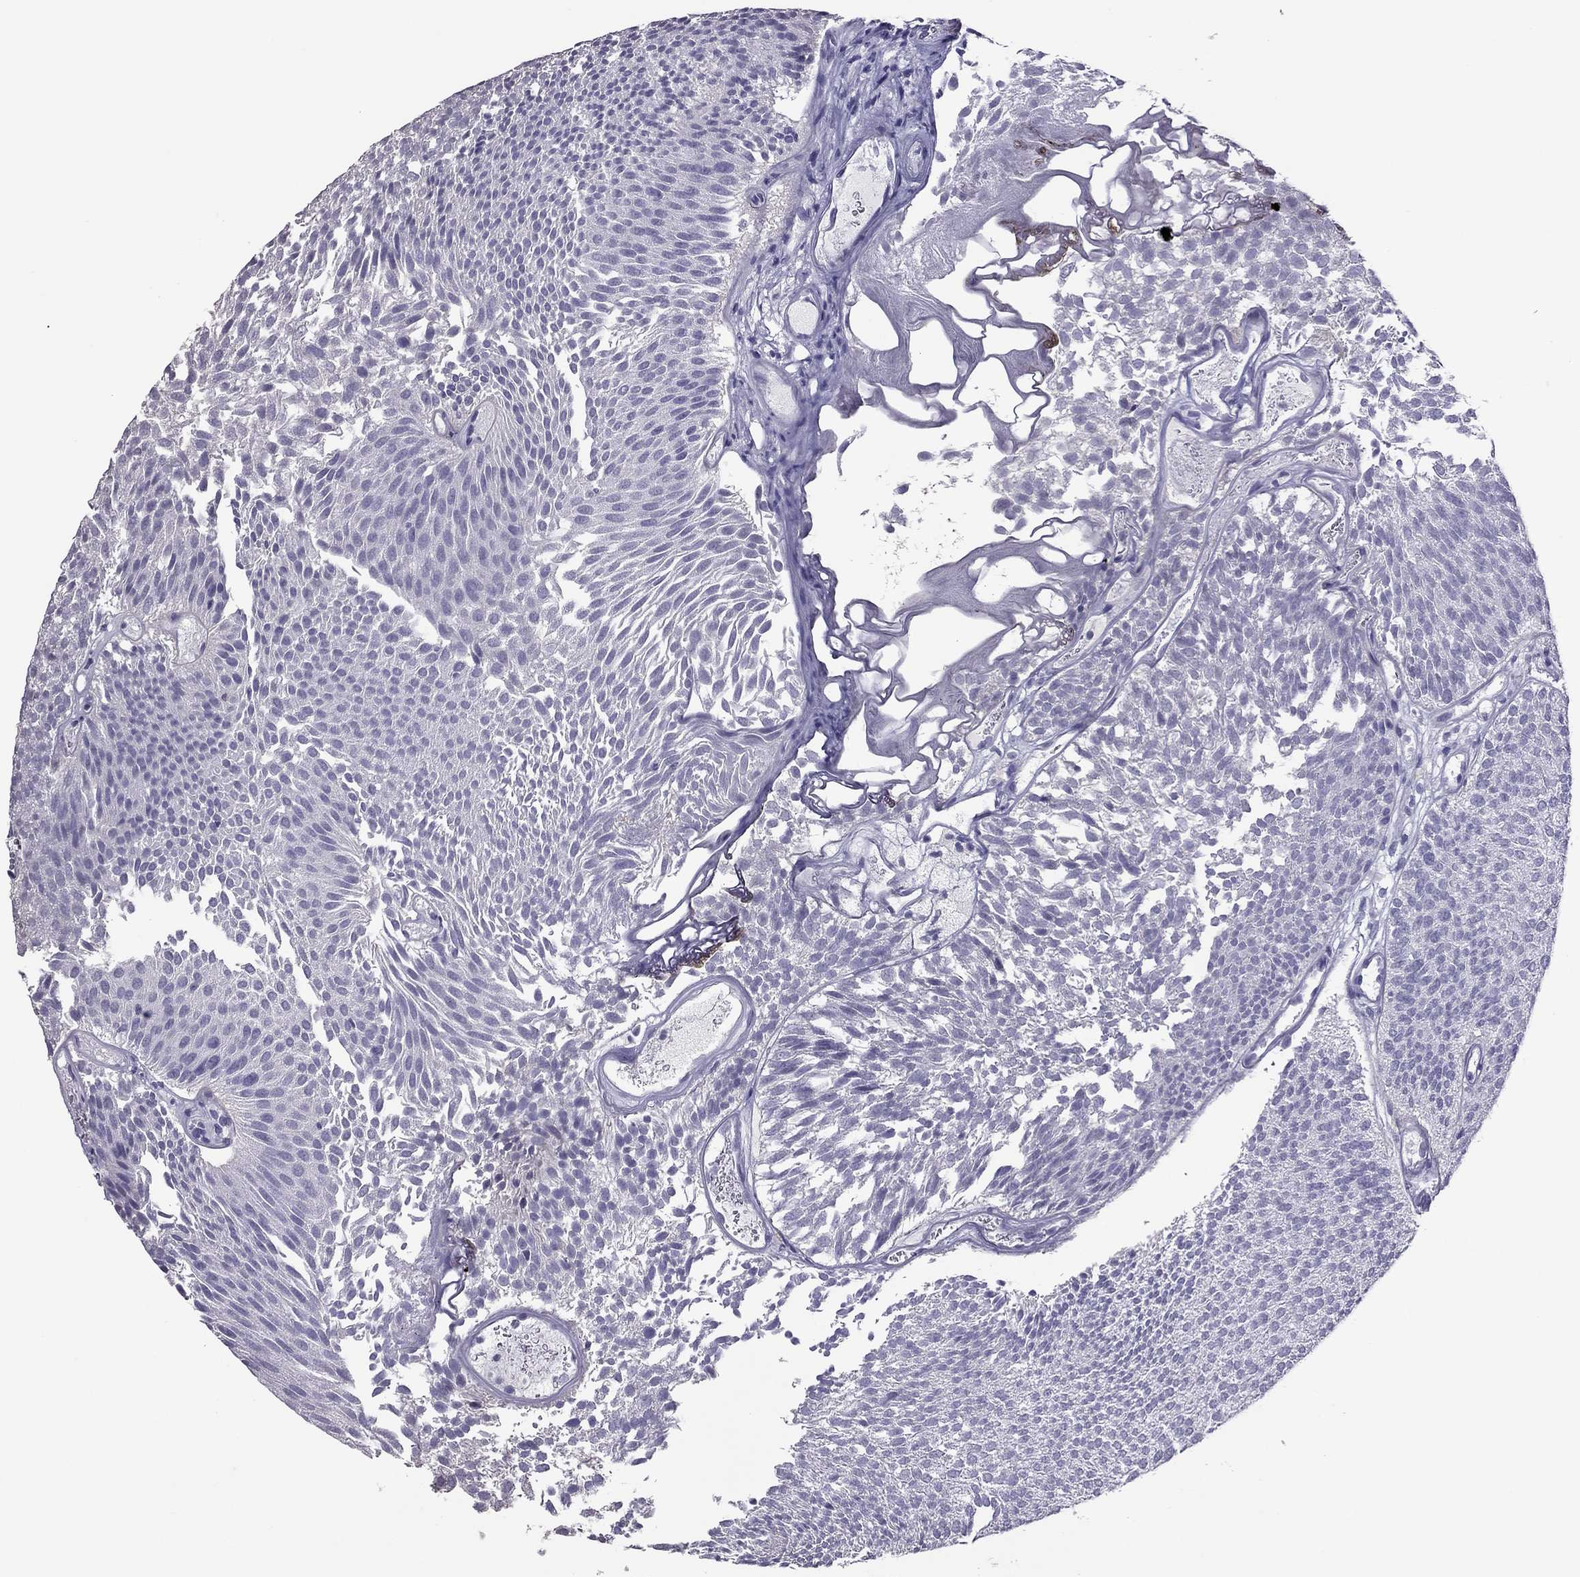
{"staining": {"intensity": "negative", "quantity": "none", "location": "none"}, "tissue": "urothelial cancer", "cell_type": "Tumor cells", "image_type": "cancer", "snomed": [{"axis": "morphology", "description": "Urothelial carcinoma, Low grade"}, {"axis": "topography", "description": "Urinary bladder"}], "caption": "An IHC micrograph of urothelial carcinoma (low-grade) is shown. There is no staining in tumor cells of urothelial carcinoma (low-grade).", "gene": "RGS8", "patient": {"sex": "male", "age": 52}}